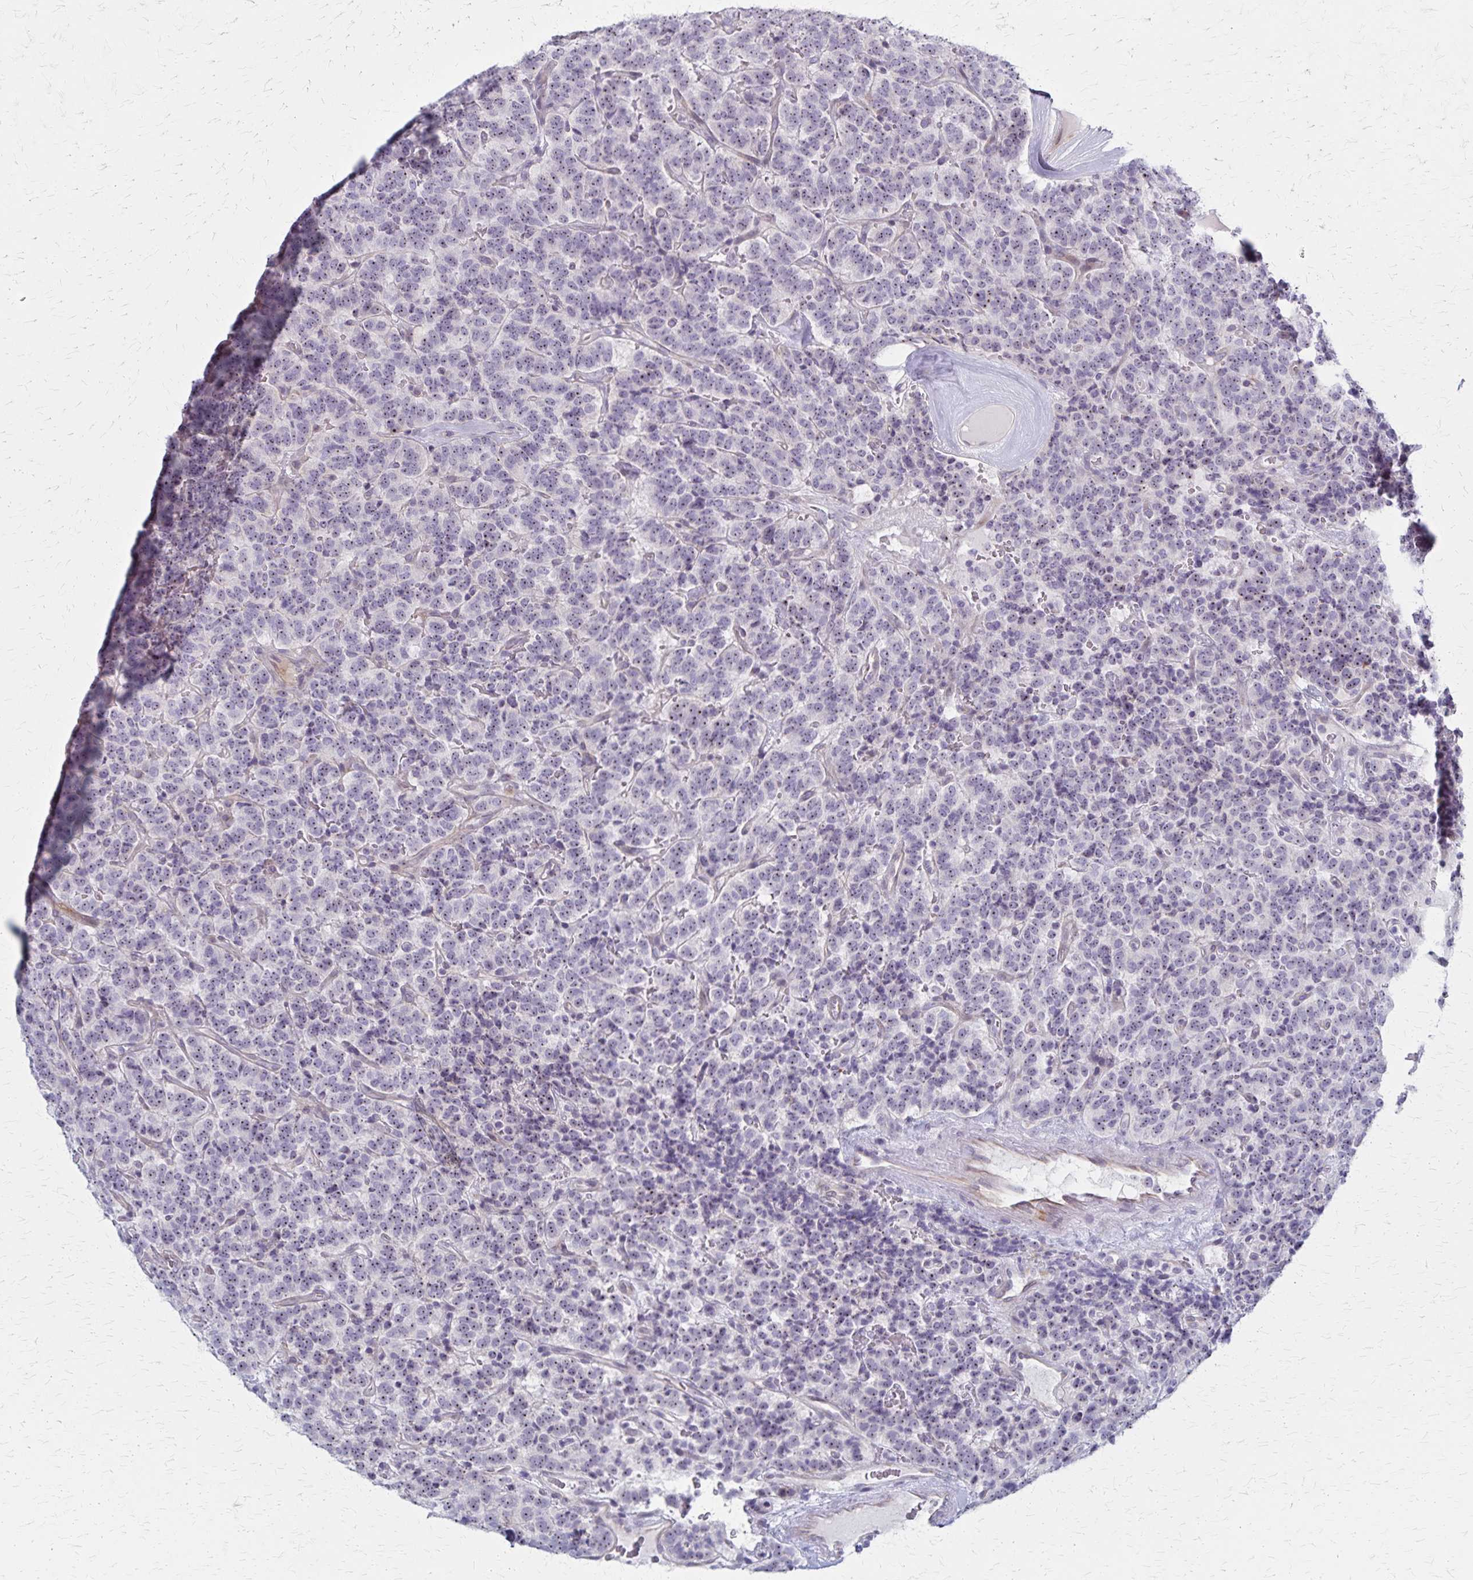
{"staining": {"intensity": "negative", "quantity": "none", "location": "none"}, "tissue": "carcinoid", "cell_type": "Tumor cells", "image_type": "cancer", "snomed": [{"axis": "morphology", "description": "Carcinoid, malignant, NOS"}, {"axis": "topography", "description": "Pancreas"}], "caption": "Immunohistochemical staining of human carcinoid displays no significant expression in tumor cells. The staining is performed using DAB brown chromogen with nuclei counter-stained in using hematoxylin.", "gene": "DLK2", "patient": {"sex": "male", "age": 36}}